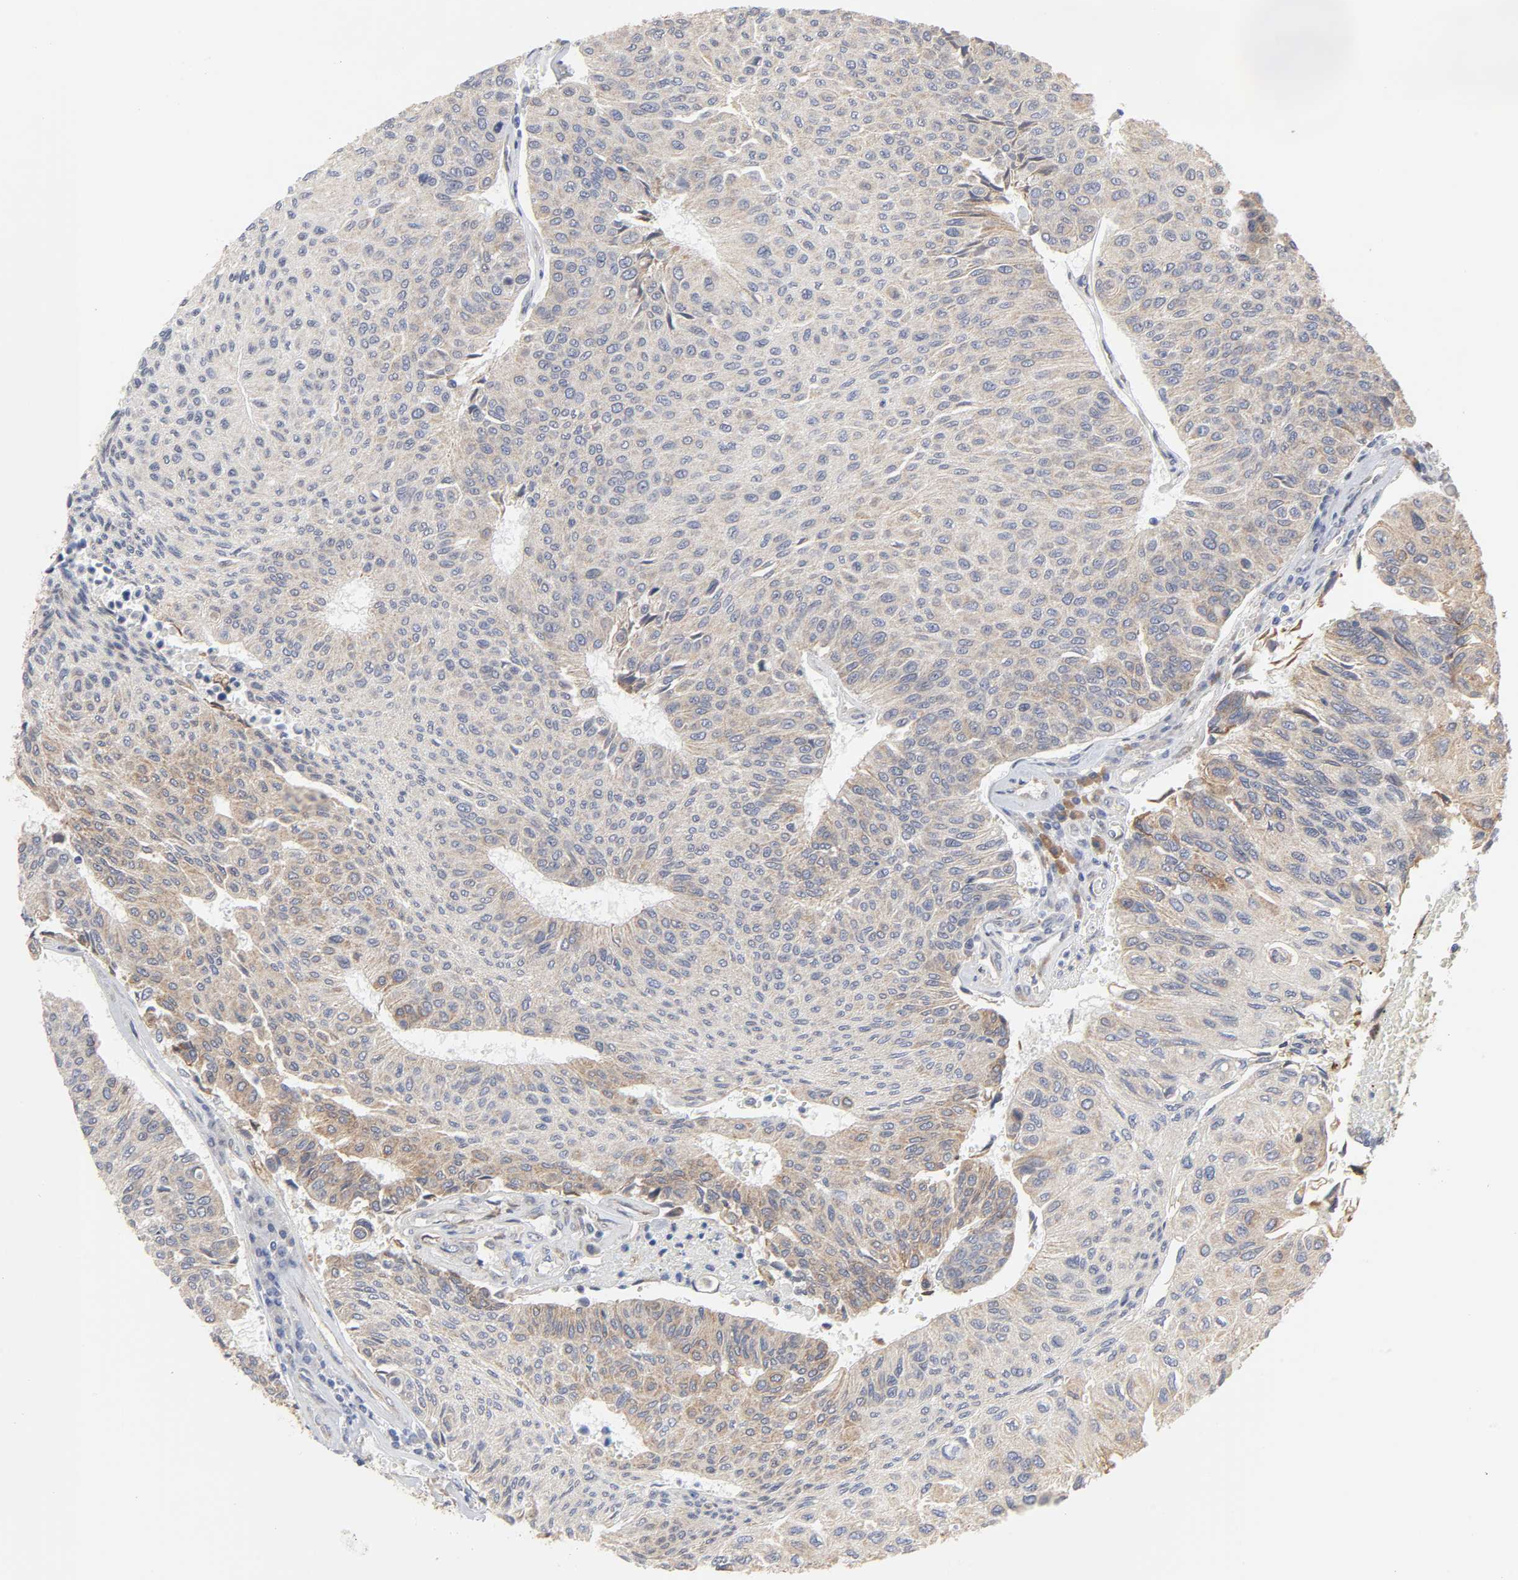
{"staining": {"intensity": "weak", "quantity": ">75%", "location": "cytoplasmic/membranous"}, "tissue": "urothelial cancer", "cell_type": "Tumor cells", "image_type": "cancer", "snomed": [{"axis": "morphology", "description": "Urothelial carcinoma, High grade"}, {"axis": "topography", "description": "Urinary bladder"}], "caption": "High-power microscopy captured an immunohistochemistry (IHC) micrograph of urothelial carcinoma (high-grade), revealing weak cytoplasmic/membranous expression in approximately >75% of tumor cells. (IHC, brightfield microscopy, high magnification).", "gene": "POR", "patient": {"sex": "male", "age": 66}}